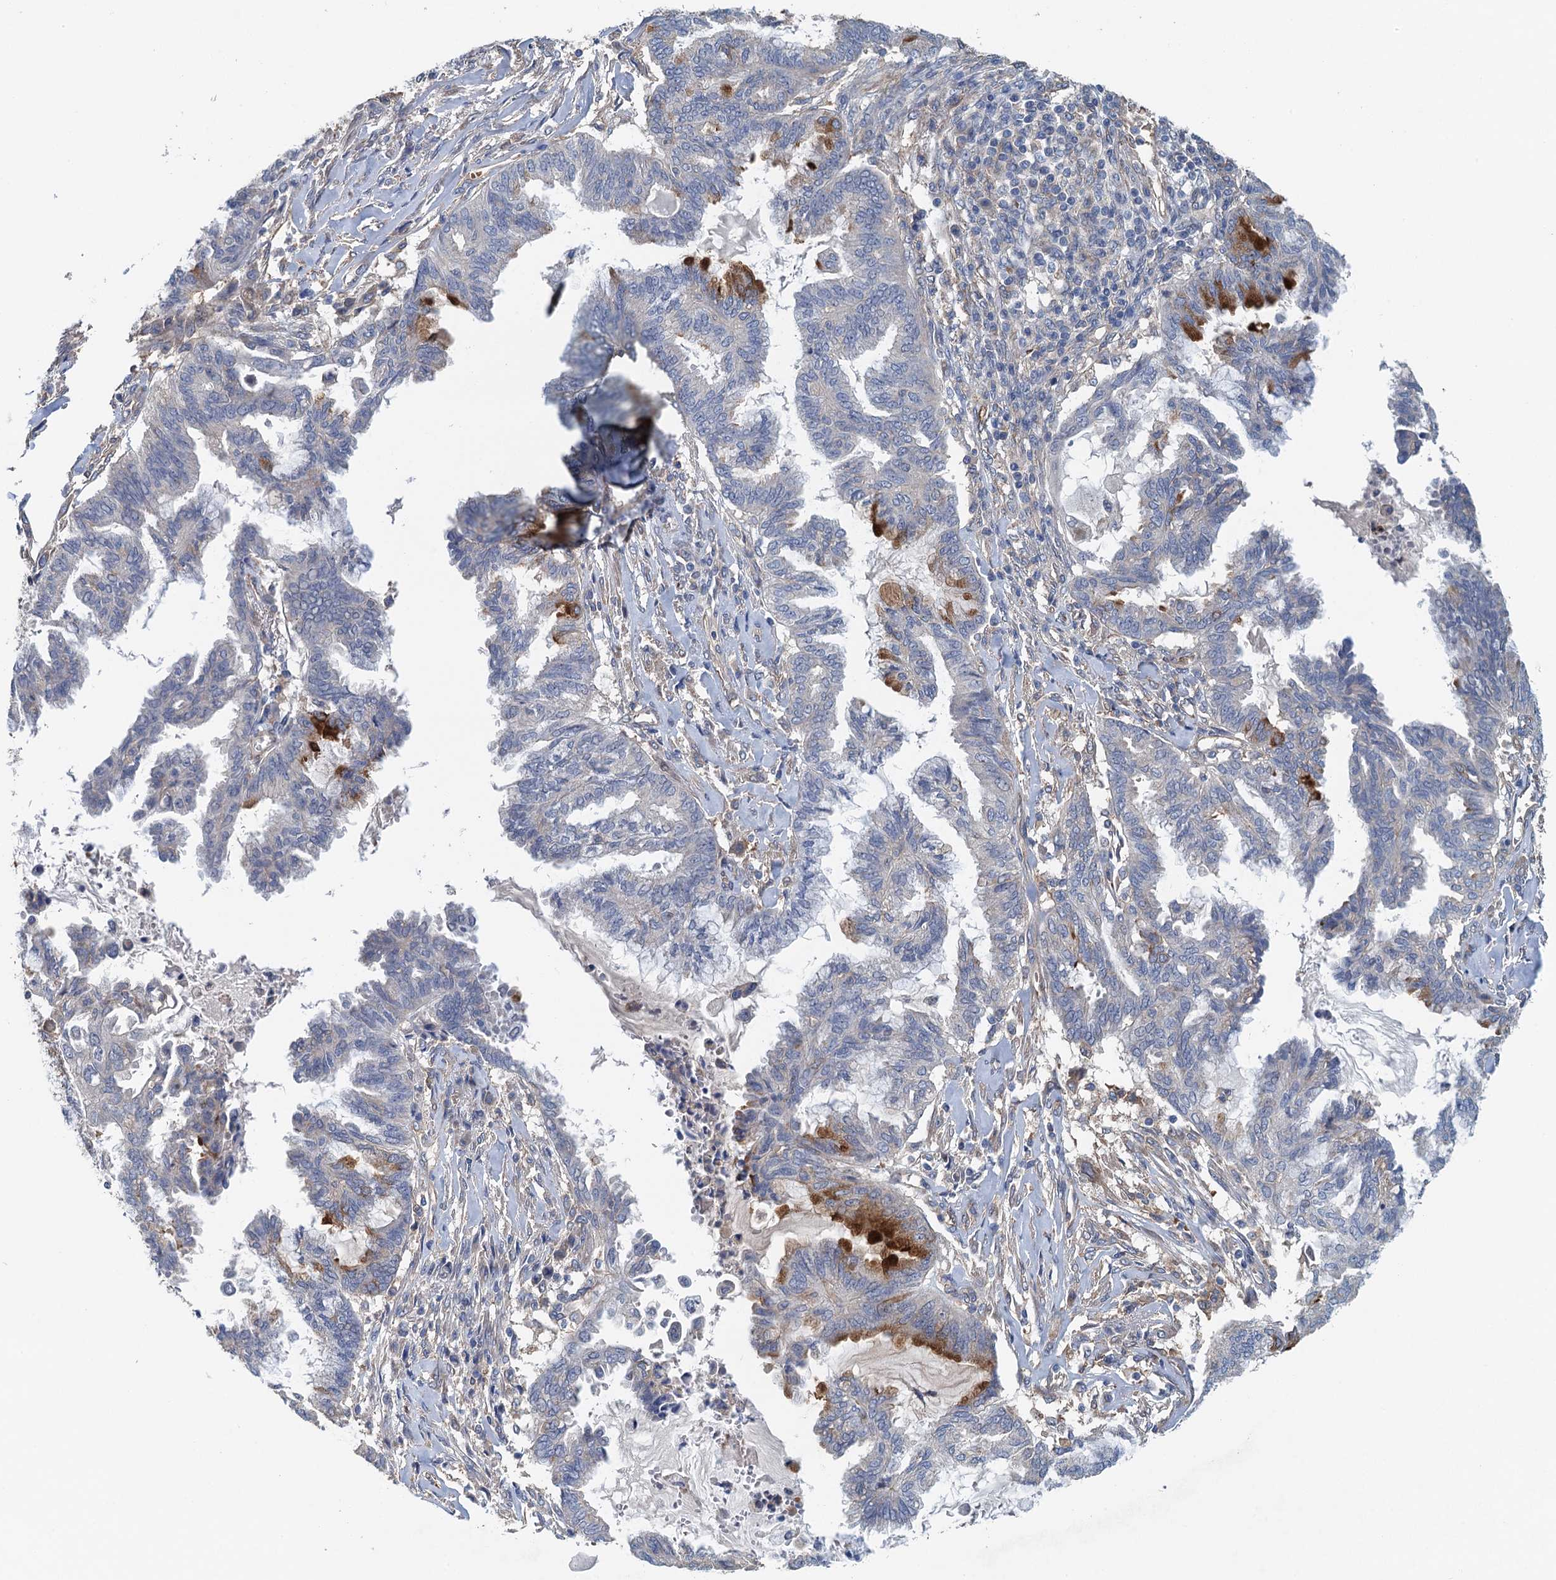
{"staining": {"intensity": "strong", "quantity": "<25%", "location": "cytoplasmic/membranous"}, "tissue": "endometrial cancer", "cell_type": "Tumor cells", "image_type": "cancer", "snomed": [{"axis": "morphology", "description": "Adenocarcinoma, NOS"}, {"axis": "topography", "description": "Endometrium"}], "caption": "Brown immunohistochemical staining in endometrial cancer (adenocarcinoma) exhibits strong cytoplasmic/membranous positivity in about <25% of tumor cells.", "gene": "RSAD2", "patient": {"sex": "female", "age": 86}}